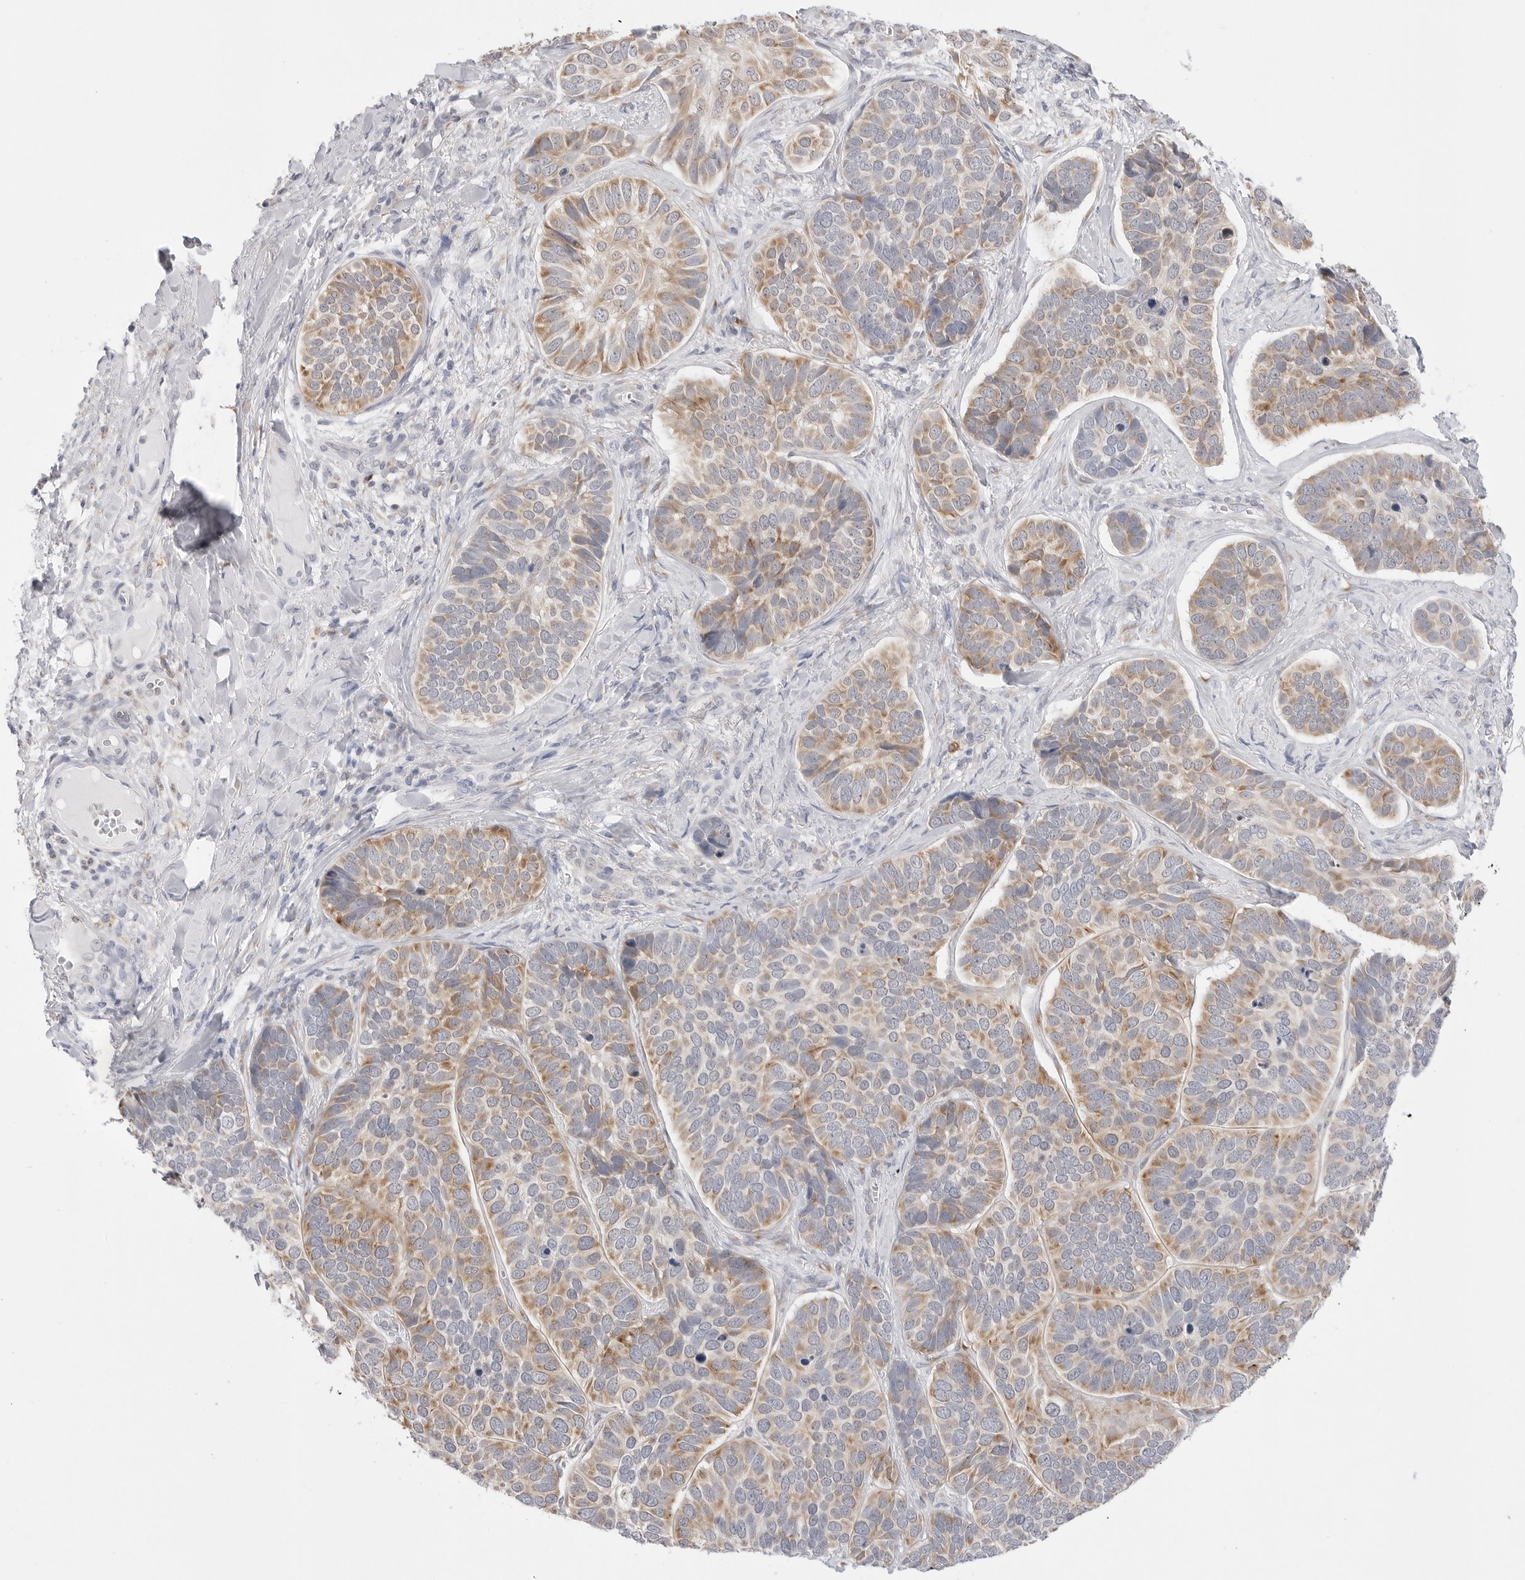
{"staining": {"intensity": "moderate", "quantity": "<25%", "location": "cytoplasmic/membranous"}, "tissue": "skin cancer", "cell_type": "Tumor cells", "image_type": "cancer", "snomed": [{"axis": "morphology", "description": "Basal cell carcinoma"}, {"axis": "topography", "description": "Skin"}], "caption": "Approximately <25% of tumor cells in basal cell carcinoma (skin) display moderate cytoplasmic/membranous protein staining as visualized by brown immunohistochemical staining.", "gene": "RPN1", "patient": {"sex": "male", "age": 62}}